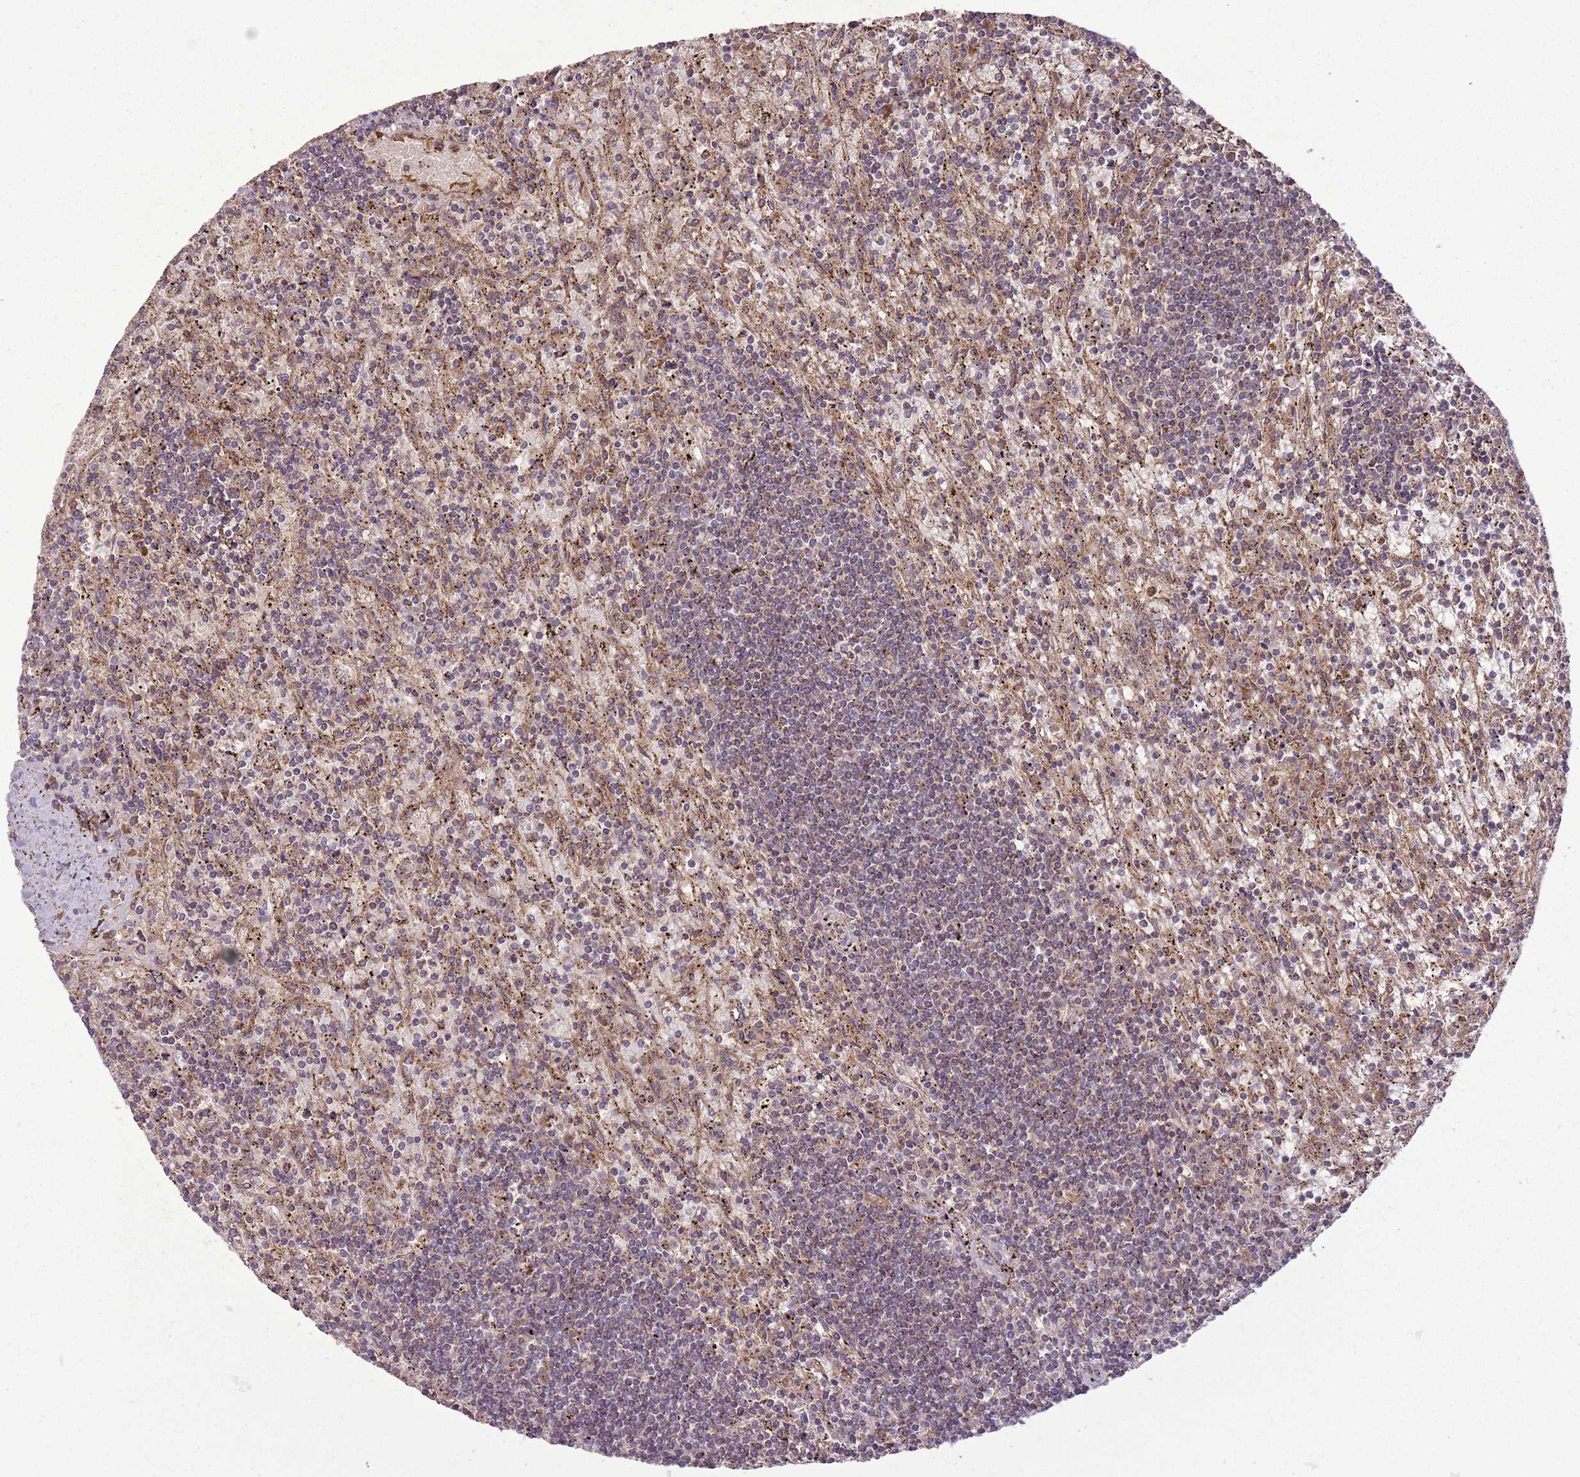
{"staining": {"intensity": "weak", "quantity": "25%-75%", "location": "cytoplasmic/membranous"}, "tissue": "lymphoma", "cell_type": "Tumor cells", "image_type": "cancer", "snomed": [{"axis": "morphology", "description": "Malignant lymphoma, non-Hodgkin's type, Low grade"}, {"axis": "topography", "description": "Spleen"}], "caption": "Protein staining reveals weak cytoplasmic/membranous expression in about 25%-75% of tumor cells in lymphoma.", "gene": "ANKRD24", "patient": {"sex": "male", "age": 76}}